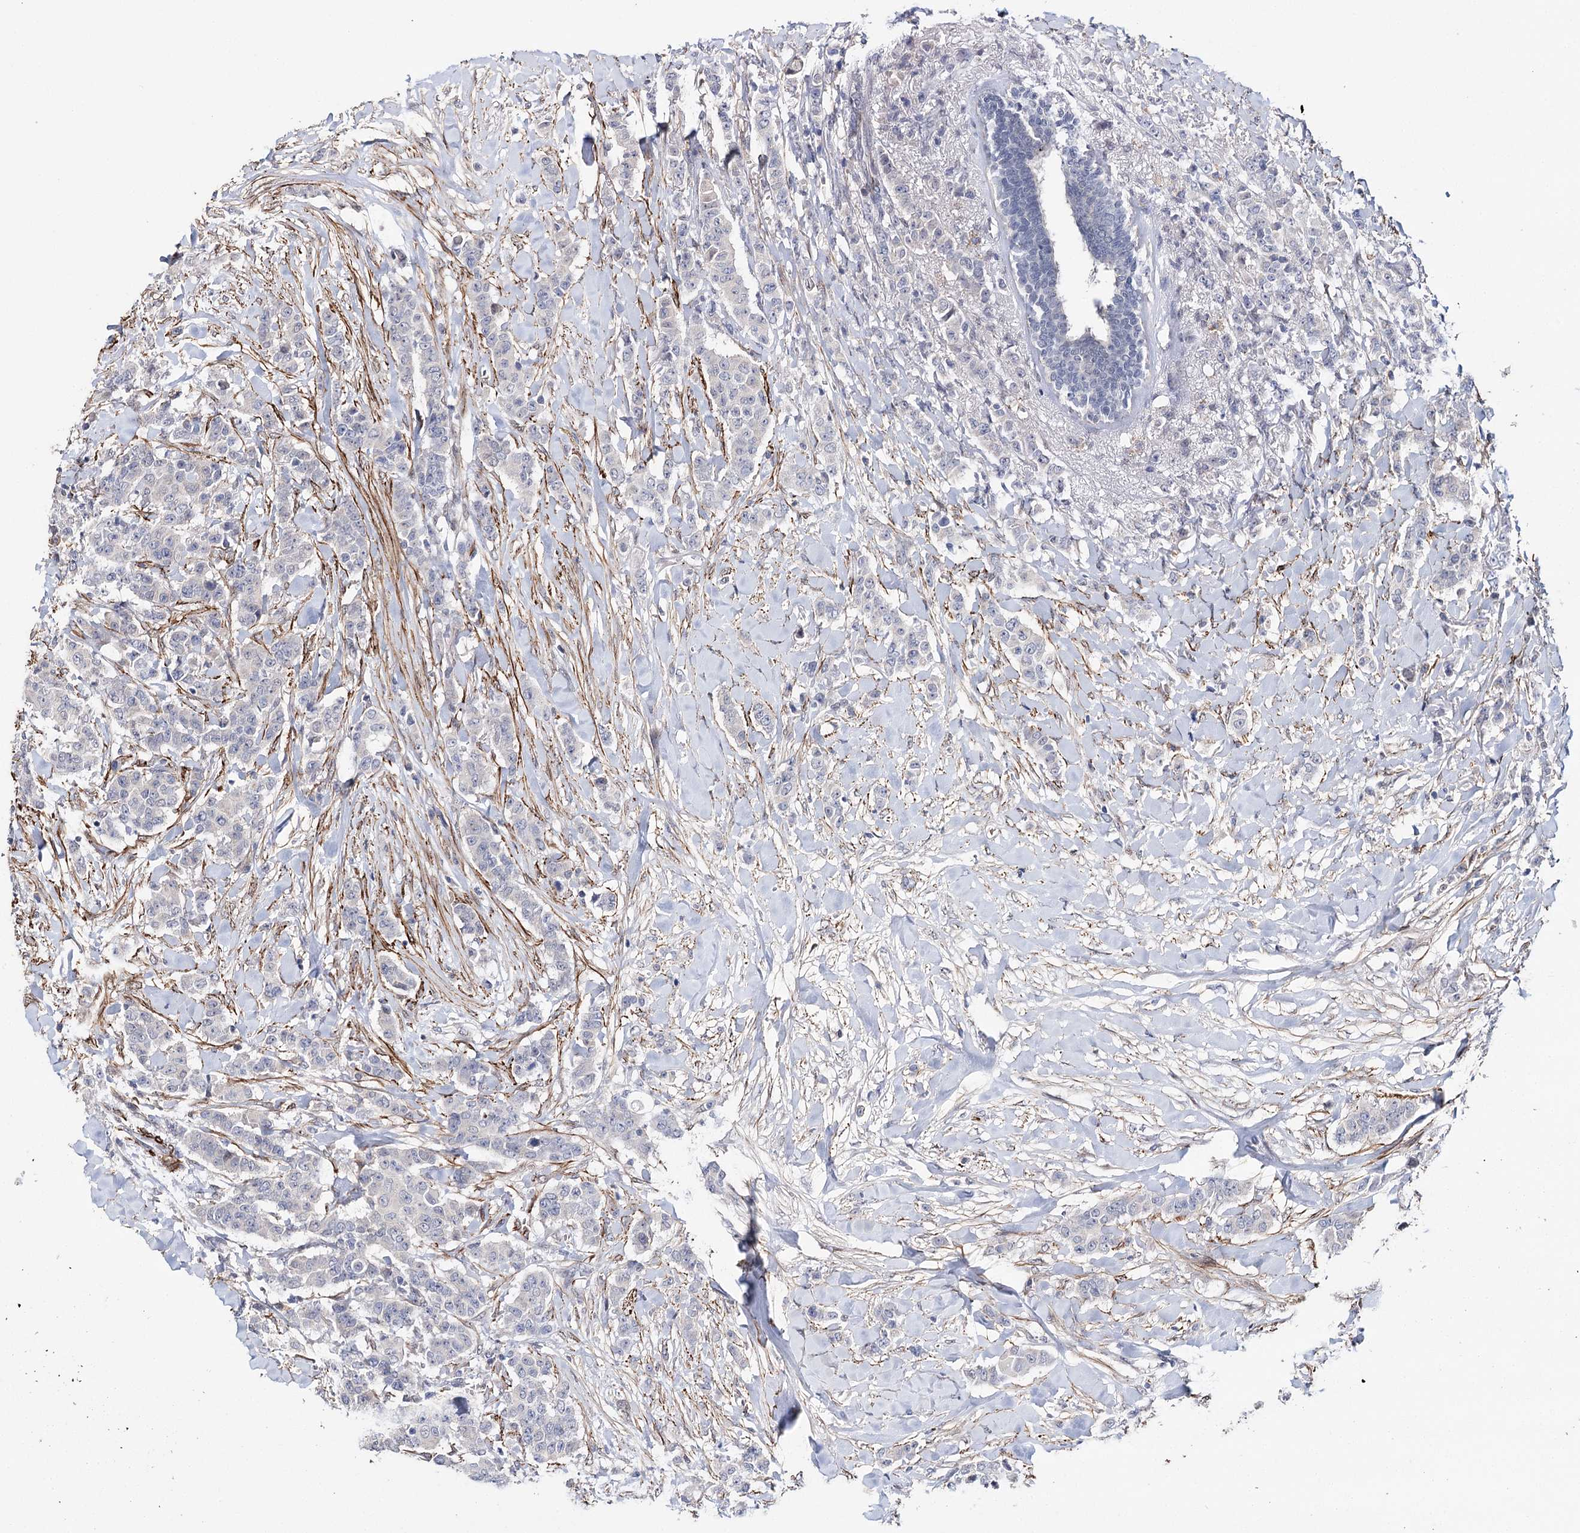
{"staining": {"intensity": "negative", "quantity": "none", "location": "none"}, "tissue": "breast cancer", "cell_type": "Tumor cells", "image_type": "cancer", "snomed": [{"axis": "morphology", "description": "Duct carcinoma"}, {"axis": "topography", "description": "Breast"}], "caption": "DAB immunohistochemical staining of human breast invasive ductal carcinoma demonstrates no significant positivity in tumor cells. (Brightfield microscopy of DAB IHC at high magnification).", "gene": "CFAP46", "patient": {"sex": "female", "age": 40}}